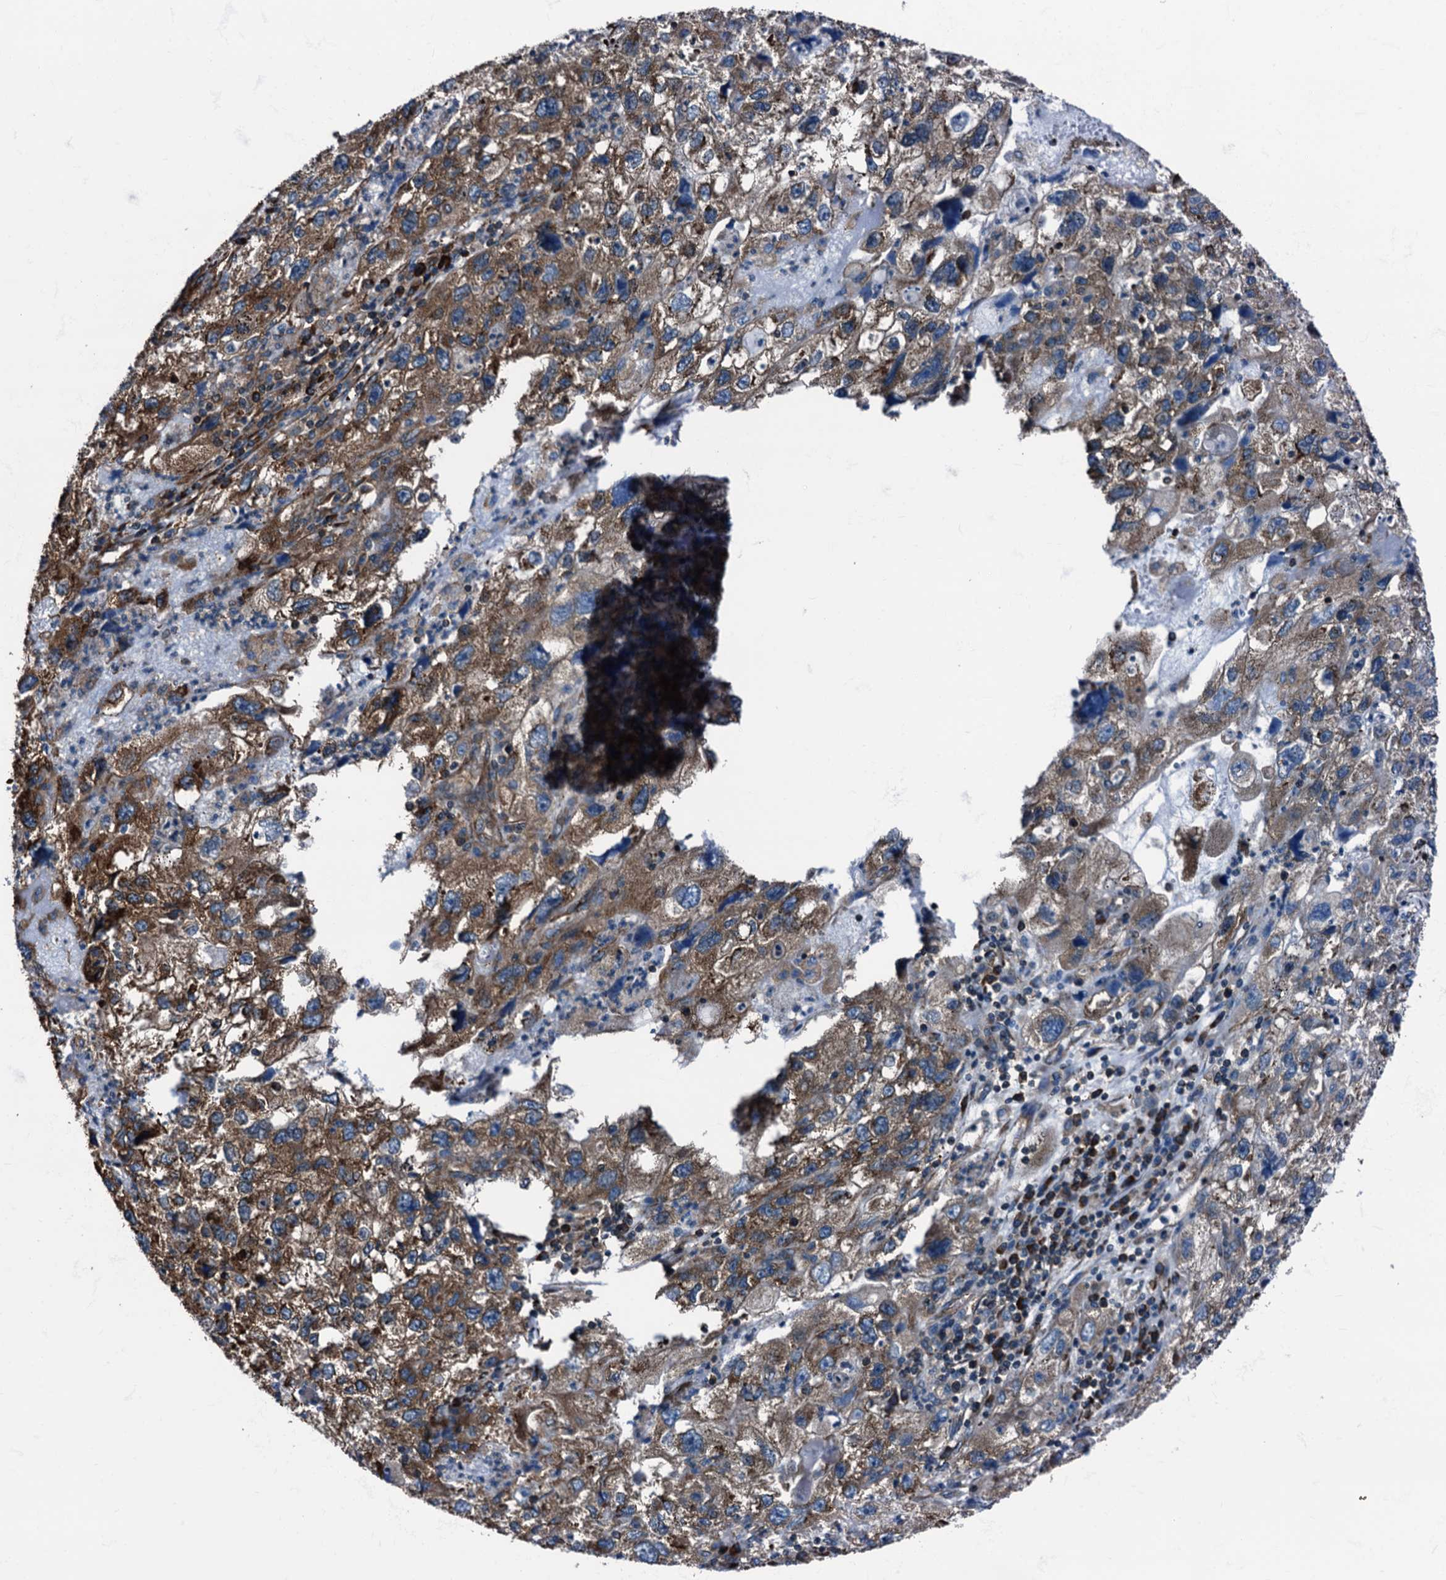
{"staining": {"intensity": "moderate", "quantity": ">75%", "location": "cytoplasmic/membranous"}, "tissue": "endometrial cancer", "cell_type": "Tumor cells", "image_type": "cancer", "snomed": [{"axis": "morphology", "description": "Adenocarcinoma, NOS"}, {"axis": "topography", "description": "Endometrium"}], "caption": "Protein staining of adenocarcinoma (endometrial) tissue demonstrates moderate cytoplasmic/membranous expression in approximately >75% of tumor cells.", "gene": "ATP2C1", "patient": {"sex": "female", "age": 49}}